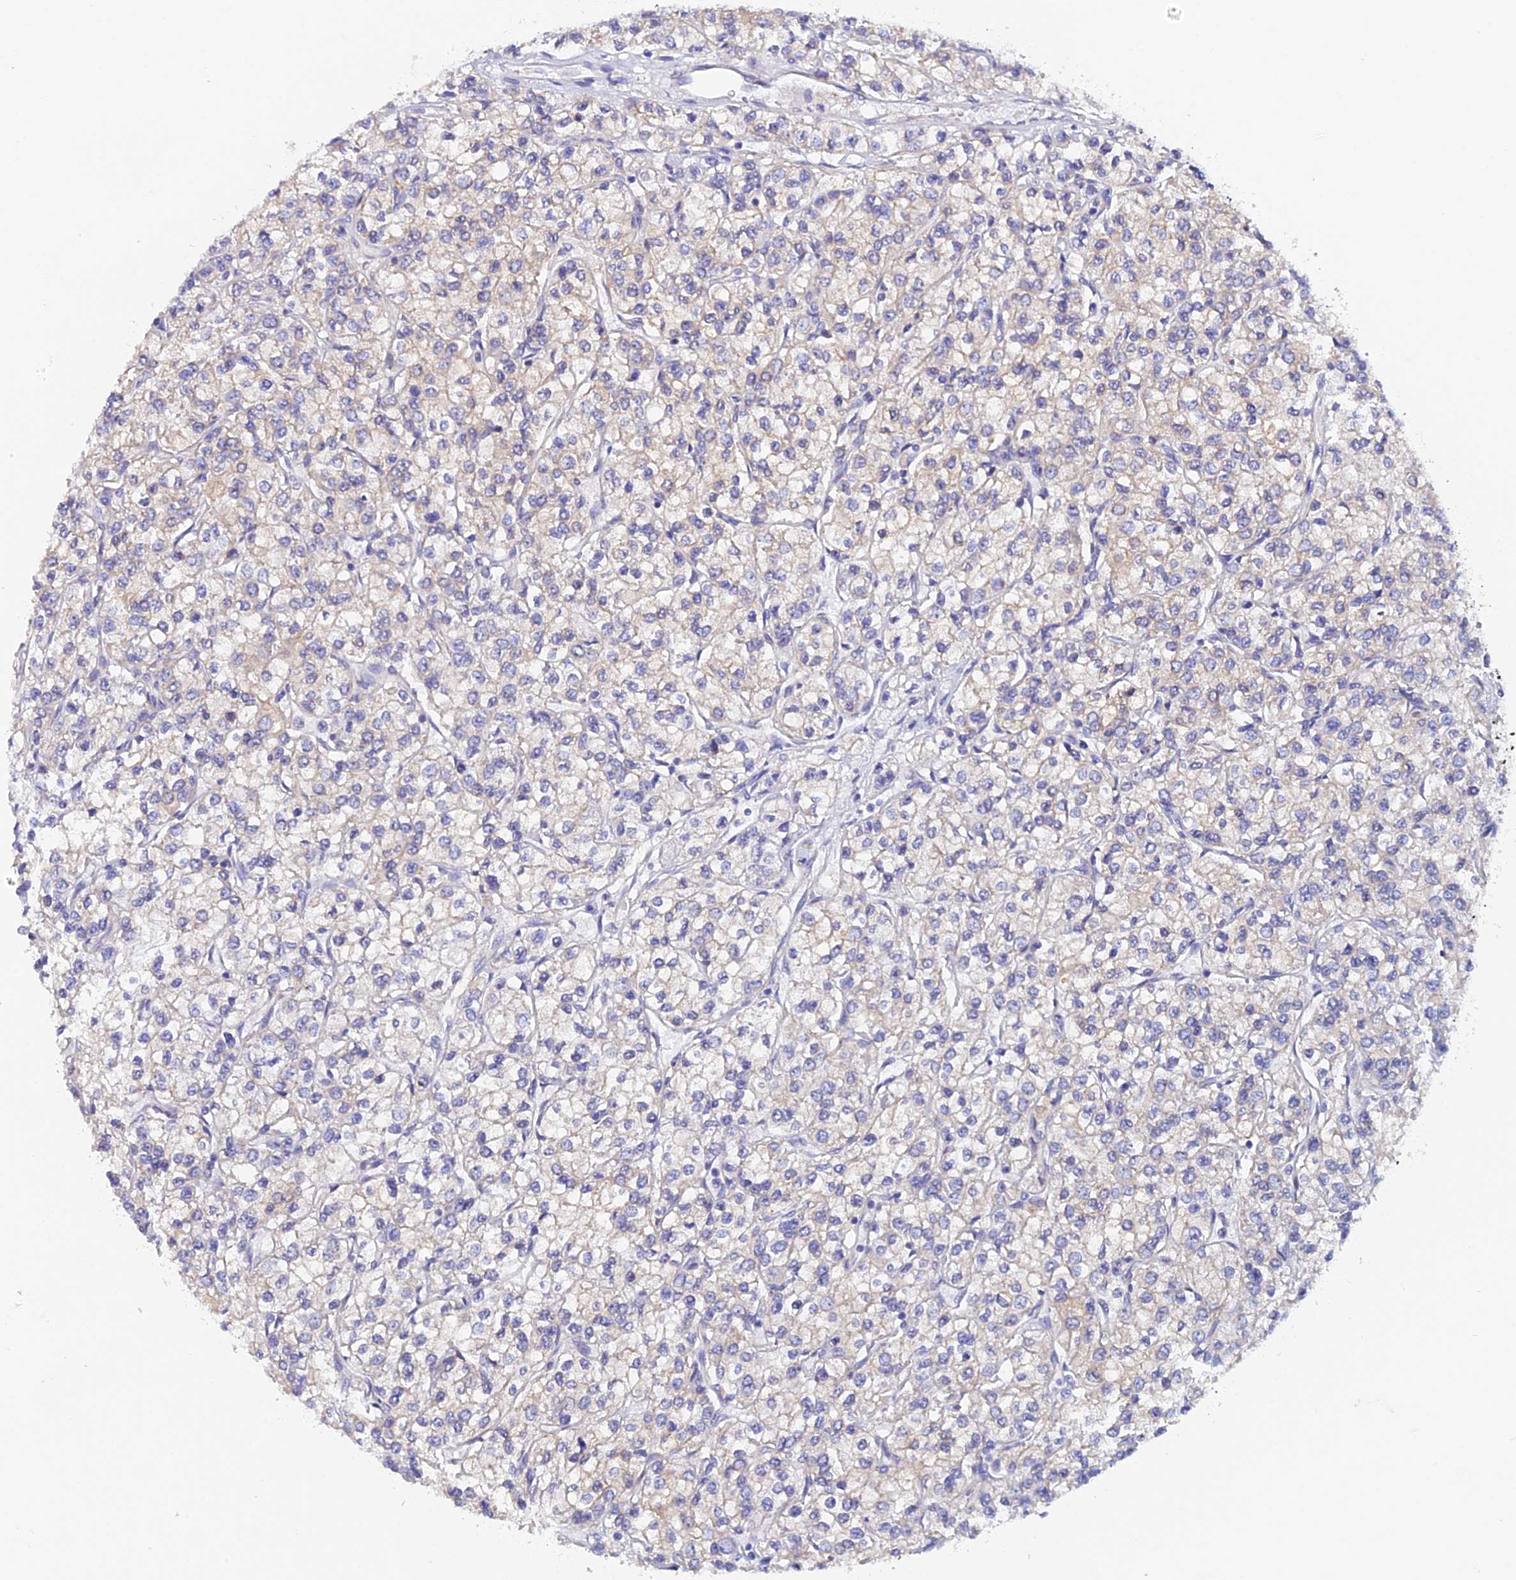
{"staining": {"intensity": "negative", "quantity": "none", "location": "none"}, "tissue": "renal cancer", "cell_type": "Tumor cells", "image_type": "cancer", "snomed": [{"axis": "morphology", "description": "Adenocarcinoma, NOS"}, {"axis": "topography", "description": "Kidney"}], "caption": "A micrograph of renal cancer stained for a protein displays no brown staining in tumor cells. Brightfield microscopy of IHC stained with DAB (3,3'-diaminobenzidine) (brown) and hematoxylin (blue), captured at high magnification.", "gene": "FZR1", "patient": {"sex": "male", "age": 80}}